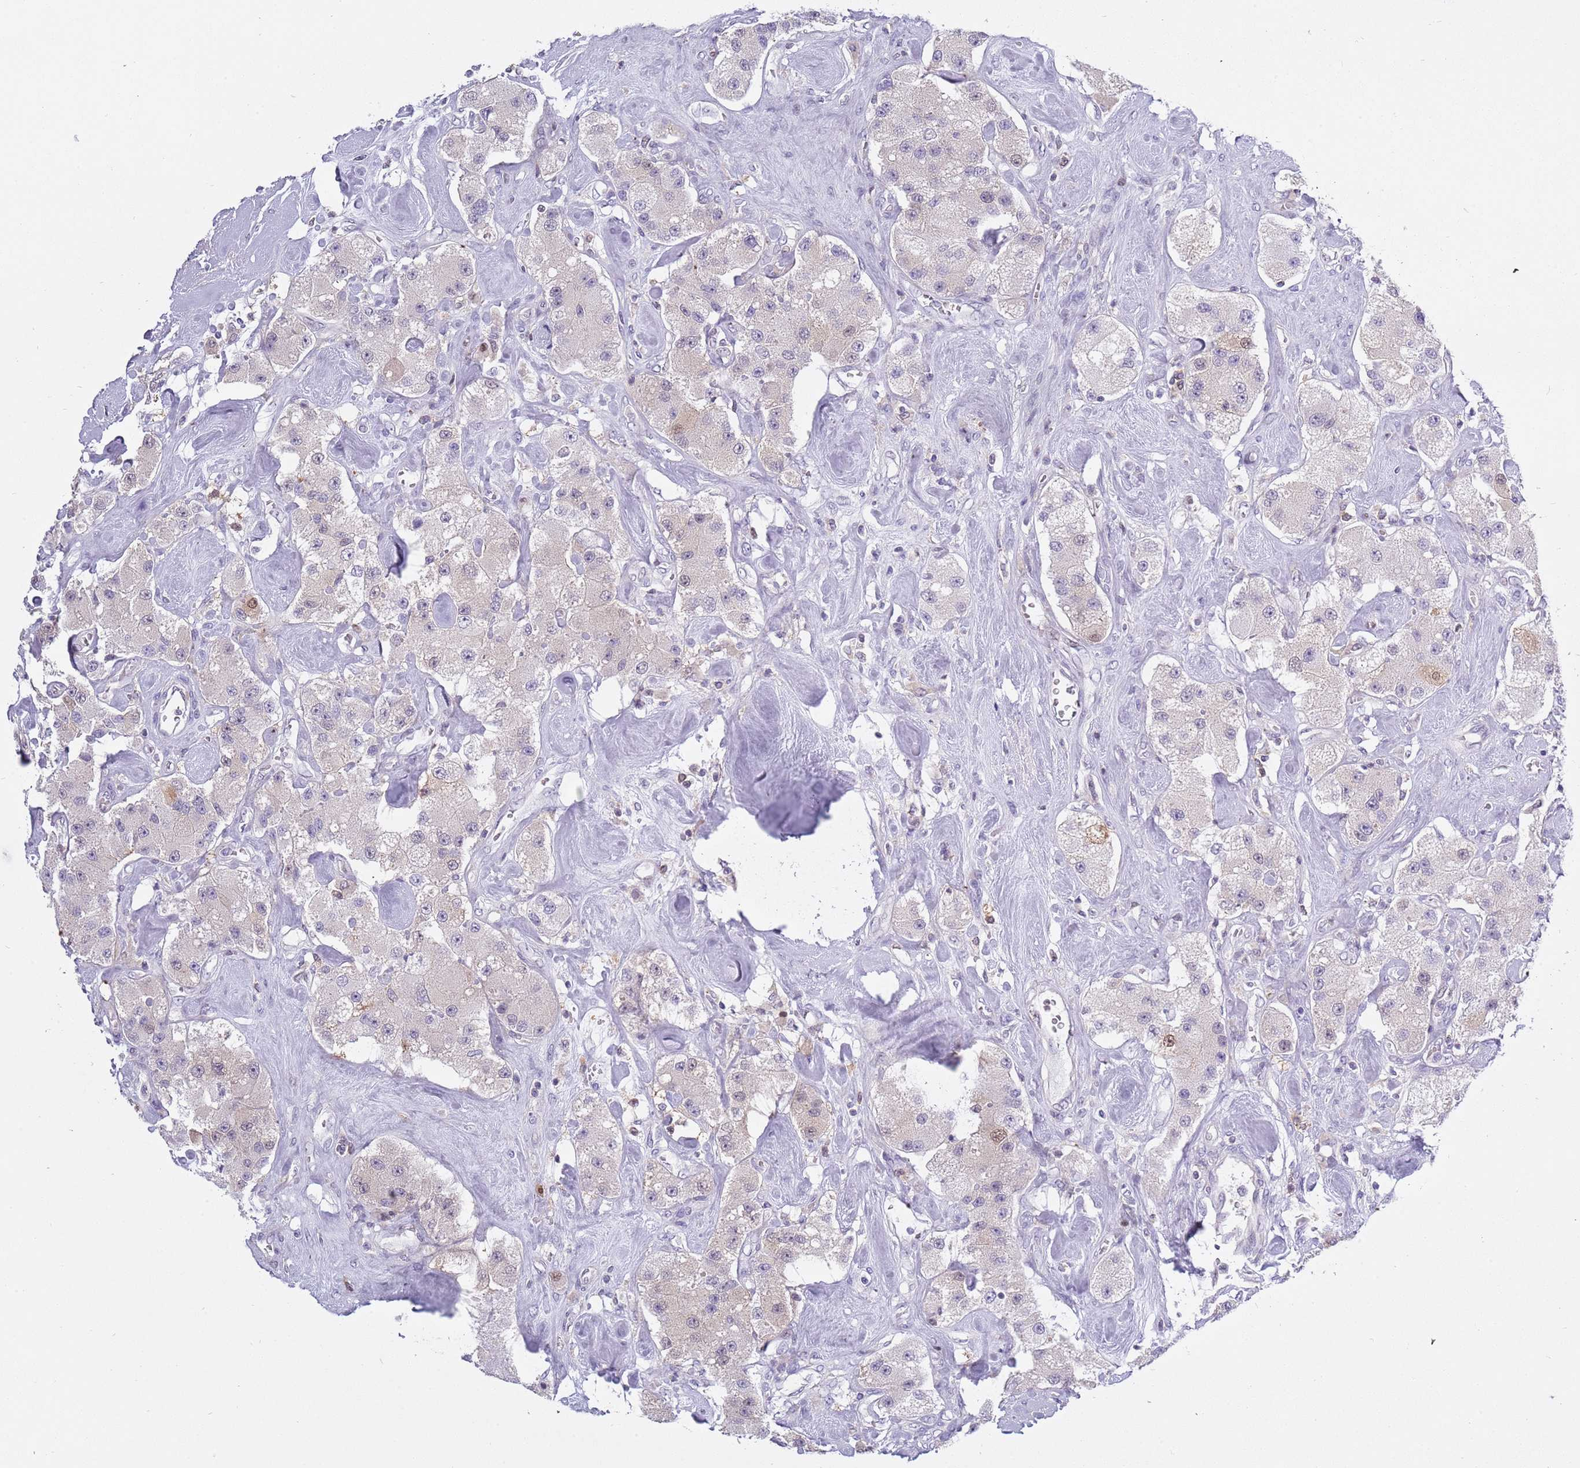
{"staining": {"intensity": "weak", "quantity": "<25%", "location": "nuclear"}, "tissue": "carcinoid", "cell_type": "Tumor cells", "image_type": "cancer", "snomed": [{"axis": "morphology", "description": "Carcinoid, malignant, NOS"}, {"axis": "topography", "description": "Pancreas"}], "caption": "Immunohistochemistry (IHC) photomicrograph of neoplastic tissue: carcinoid stained with DAB (3,3'-diaminobenzidine) reveals no significant protein staining in tumor cells.", "gene": "NBPF6", "patient": {"sex": "male", "age": 41}}